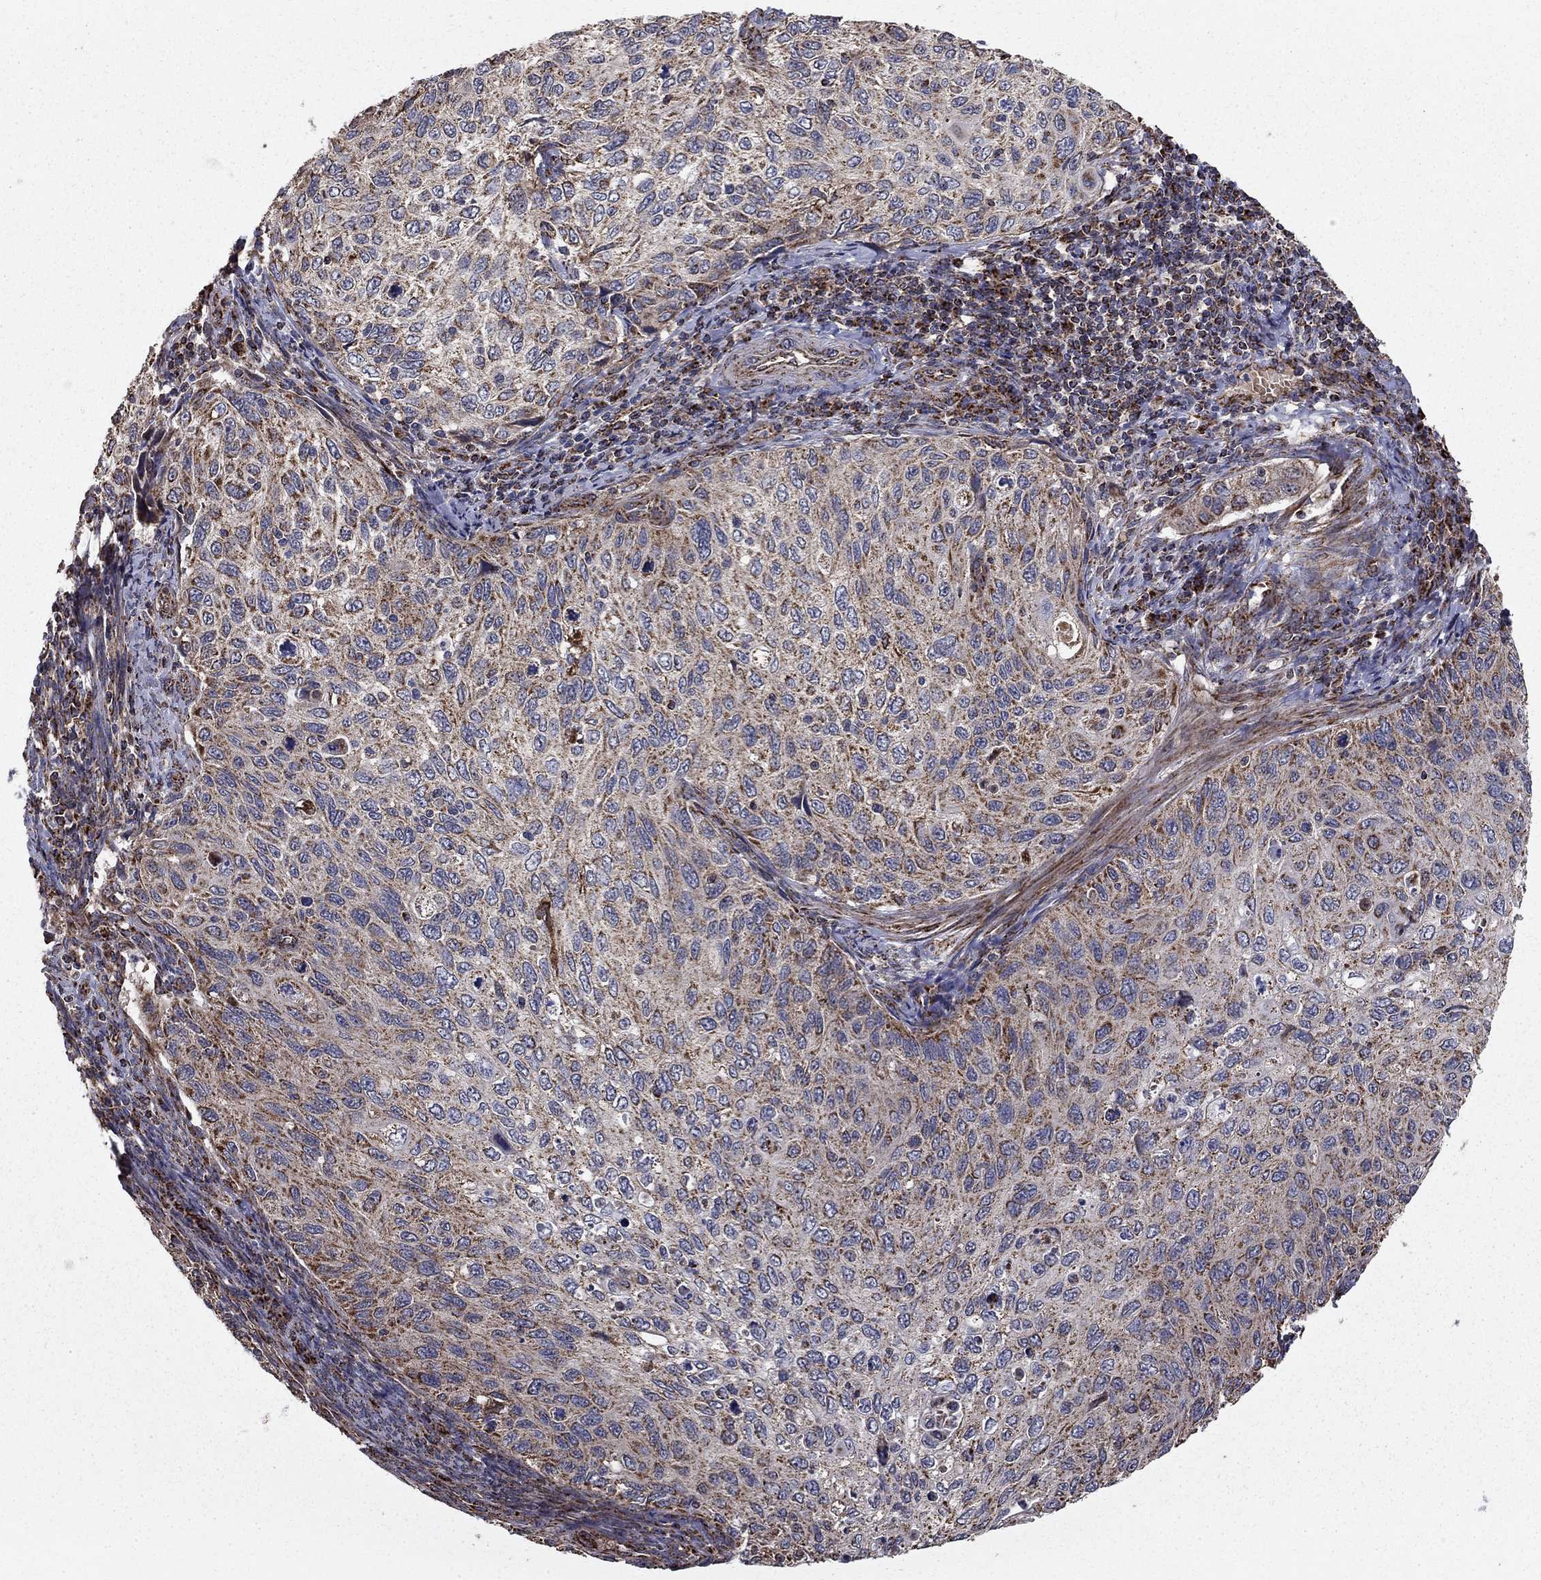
{"staining": {"intensity": "moderate", "quantity": "25%-75%", "location": "cytoplasmic/membranous"}, "tissue": "cervical cancer", "cell_type": "Tumor cells", "image_type": "cancer", "snomed": [{"axis": "morphology", "description": "Squamous cell carcinoma, NOS"}, {"axis": "topography", "description": "Cervix"}], "caption": "The immunohistochemical stain labels moderate cytoplasmic/membranous expression in tumor cells of squamous cell carcinoma (cervical) tissue.", "gene": "NDUFS8", "patient": {"sex": "female", "age": 70}}